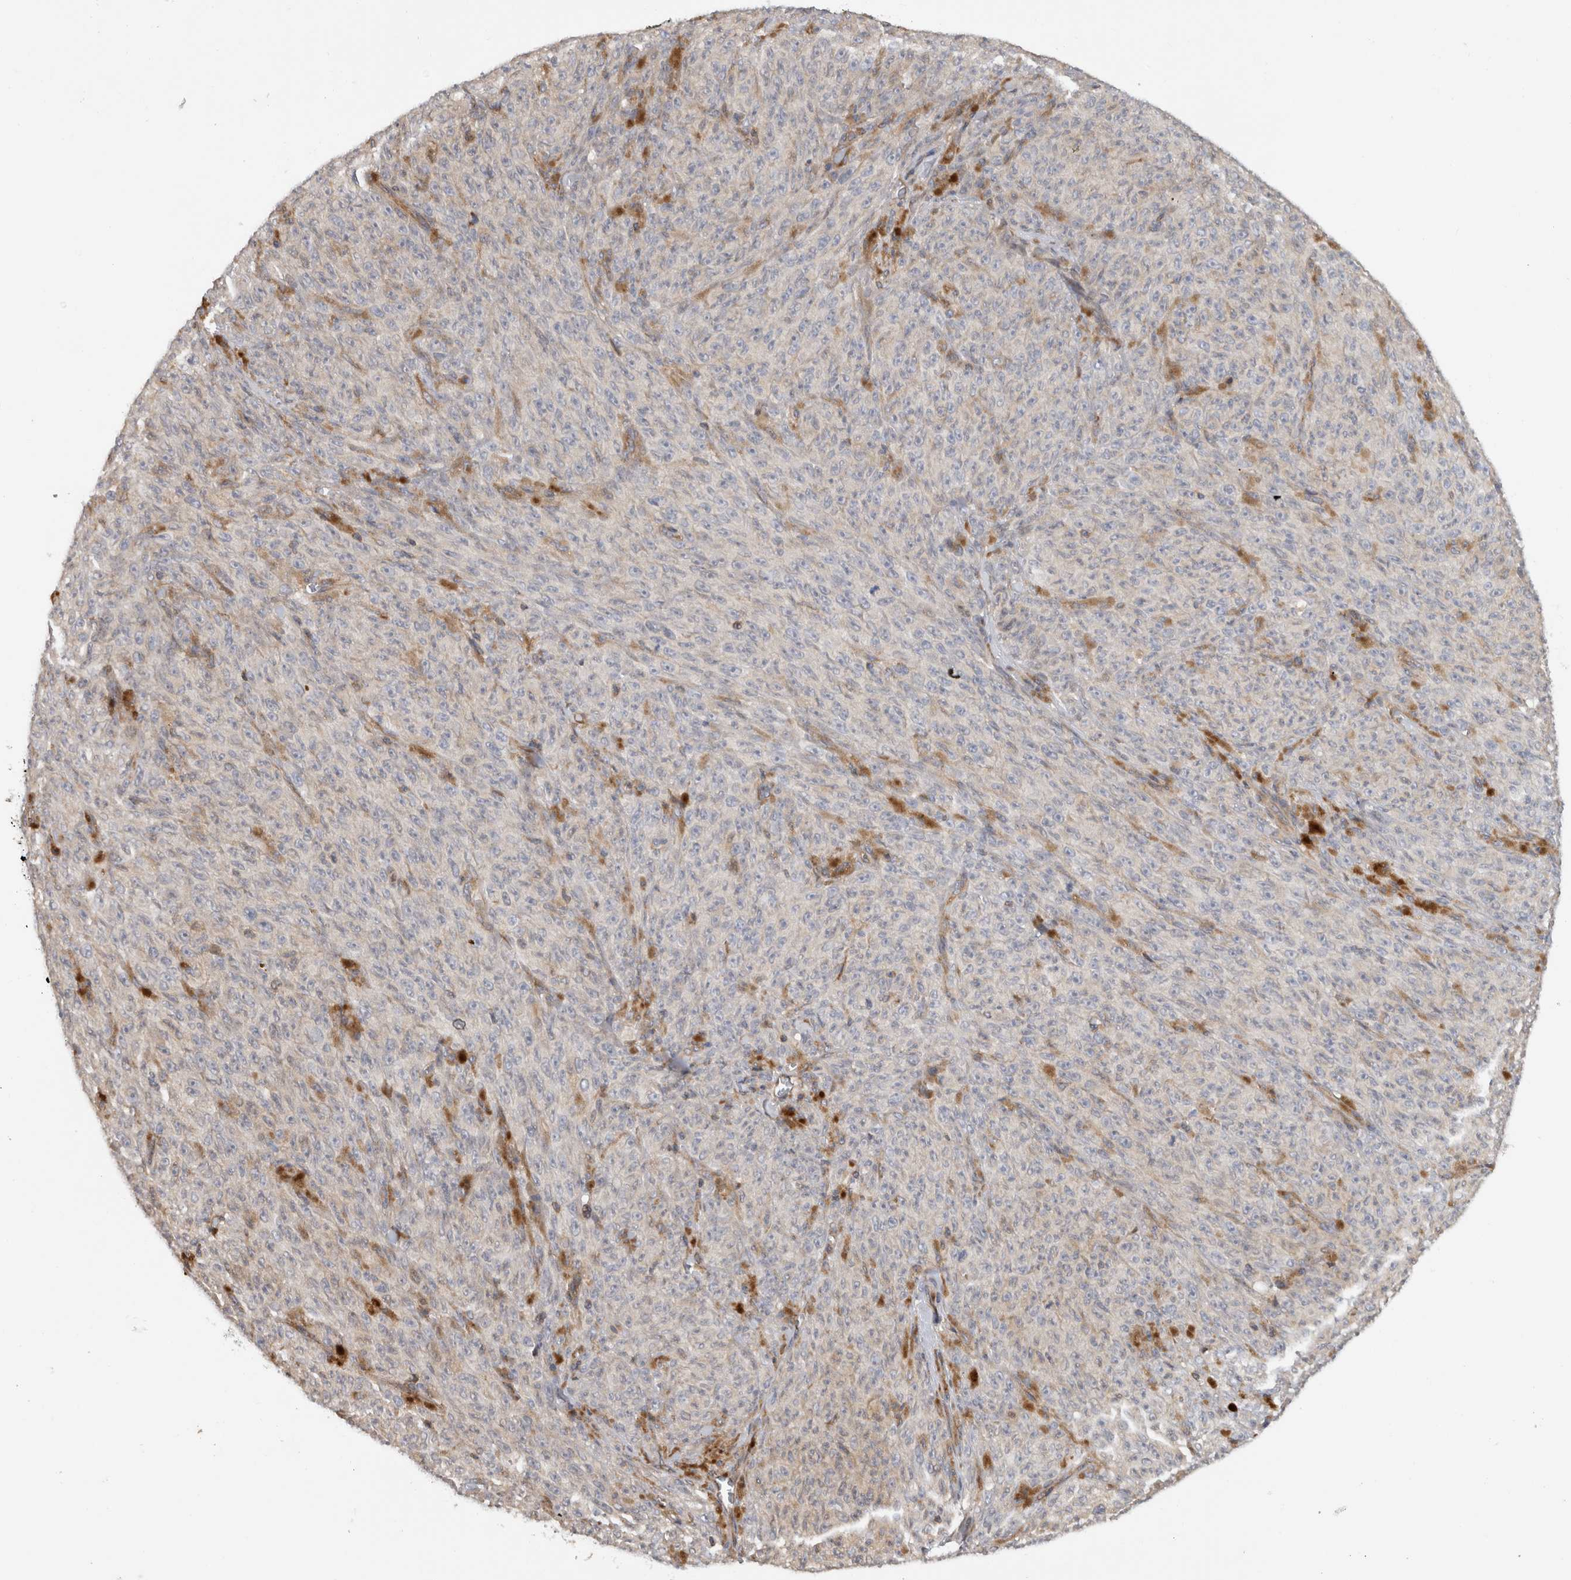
{"staining": {"intensity": "negative", "quantity": "none", "location": "none"}, "tissue": "melanoma", "cell_type": "Tumor cells", "image_type": "cancer", "snomed": [{"axis": "morphology", "description": "Malignant melanoma, NOS"}, {"axis": "topography", "description": "Skin"}], "caption": "There is no significant positivity in tumor cells of malignant melanoma.", "gene": "PARP6", "patient": {"sex": "female", "age": 82}}